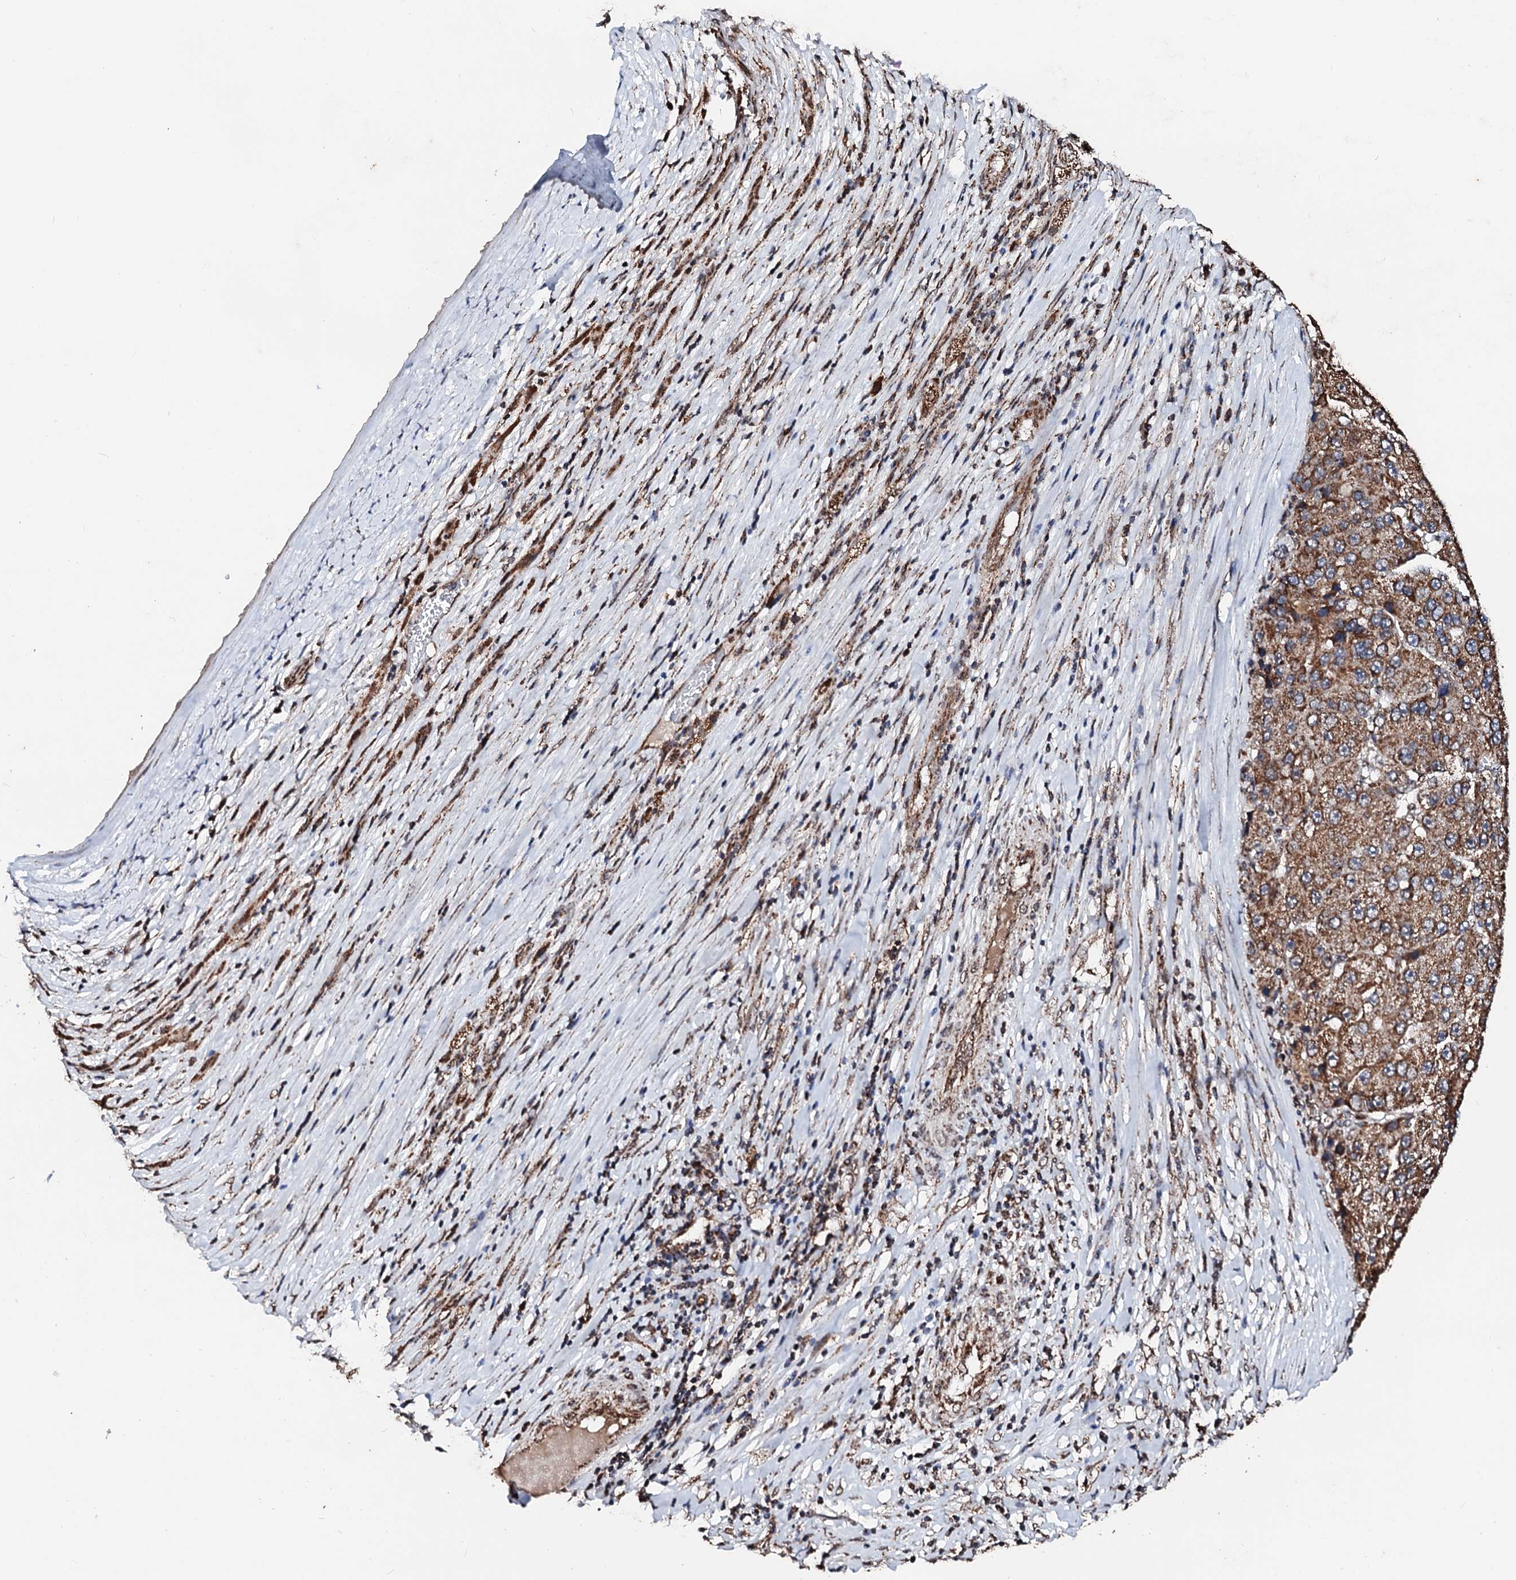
{"staining": {"intensity": "moderate", "quantity": ">75%", "location": "cytoplasmic/membranous"}, "tissue": "liver cancer", "cell_type": "Tumor cells", "image_type": "cancer", "snomed": [{"axis": "morphology", "description": "Carcinoma, Hepatocellular, NOS"}, {"axis": "topography", "description": "Liver"}], "caption": "Protein analysis of hepatocellular carcinoma (liver) tissue demonstrates moderate cytoplasmic/membranous positivity in about >75% of tumor cells. Nuclei are stained in blue.", "gene": "SECISBP2L", "patient": {"sex": "female", "age": 73}}